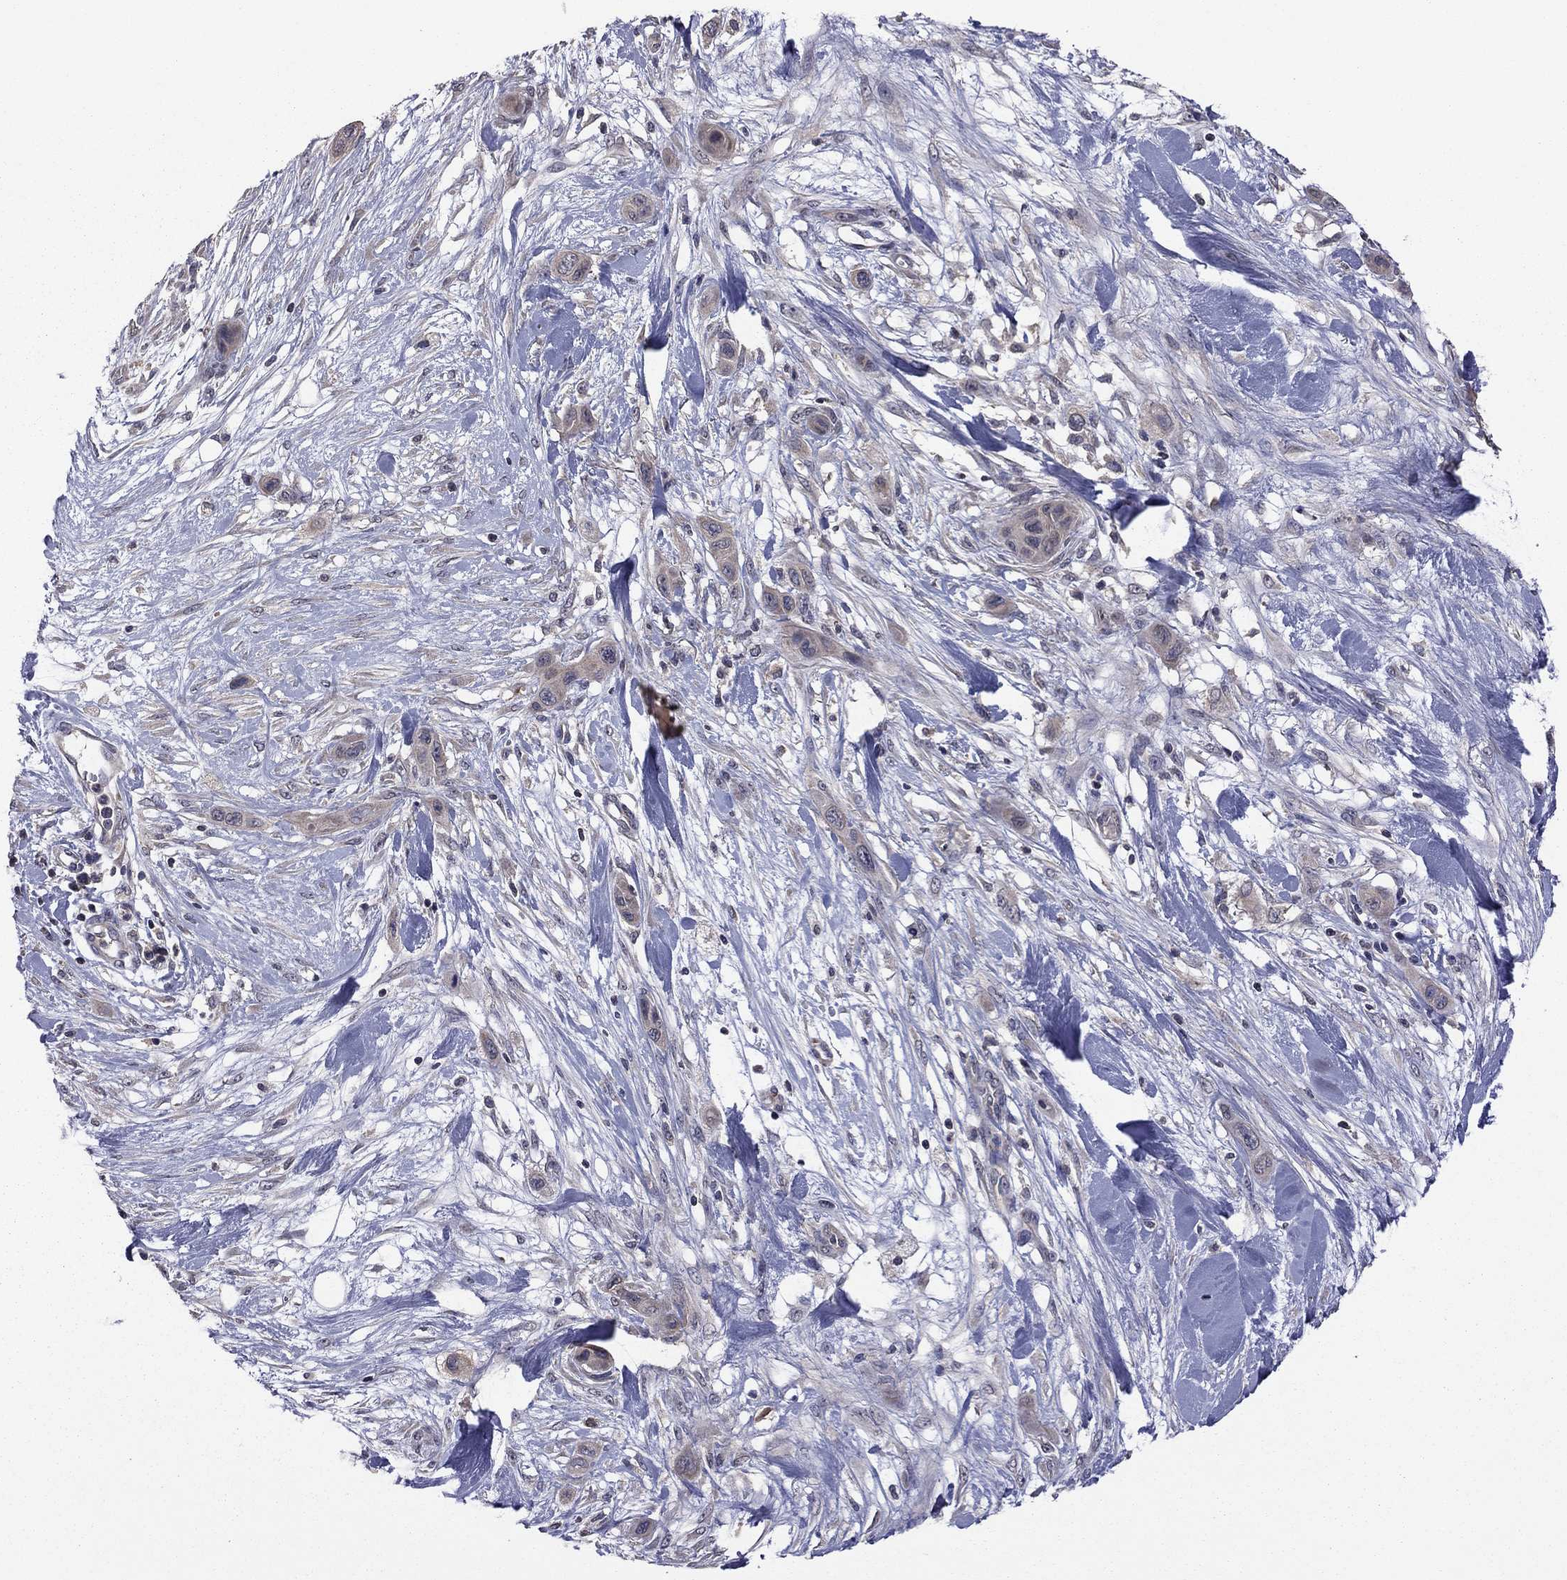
{"staining": {"intensity": "weak", "quantity": "<25%", "location": "cytoplasmic/membranous"}, "tissue": "skin cancer", "cell_type": "Tumor cells", "image_type": "cancer", "snomed": [{"axis": "morphology", "description": "Squamous cell carcinoma, NOS"}, {"axis": "topography", "description": "Skin"}], "caption": "Tumor cells are negative for brown protein staining in skin cancer.", "gene": "TSNARE1", "patient": {"sex": "male", "age": 79}}